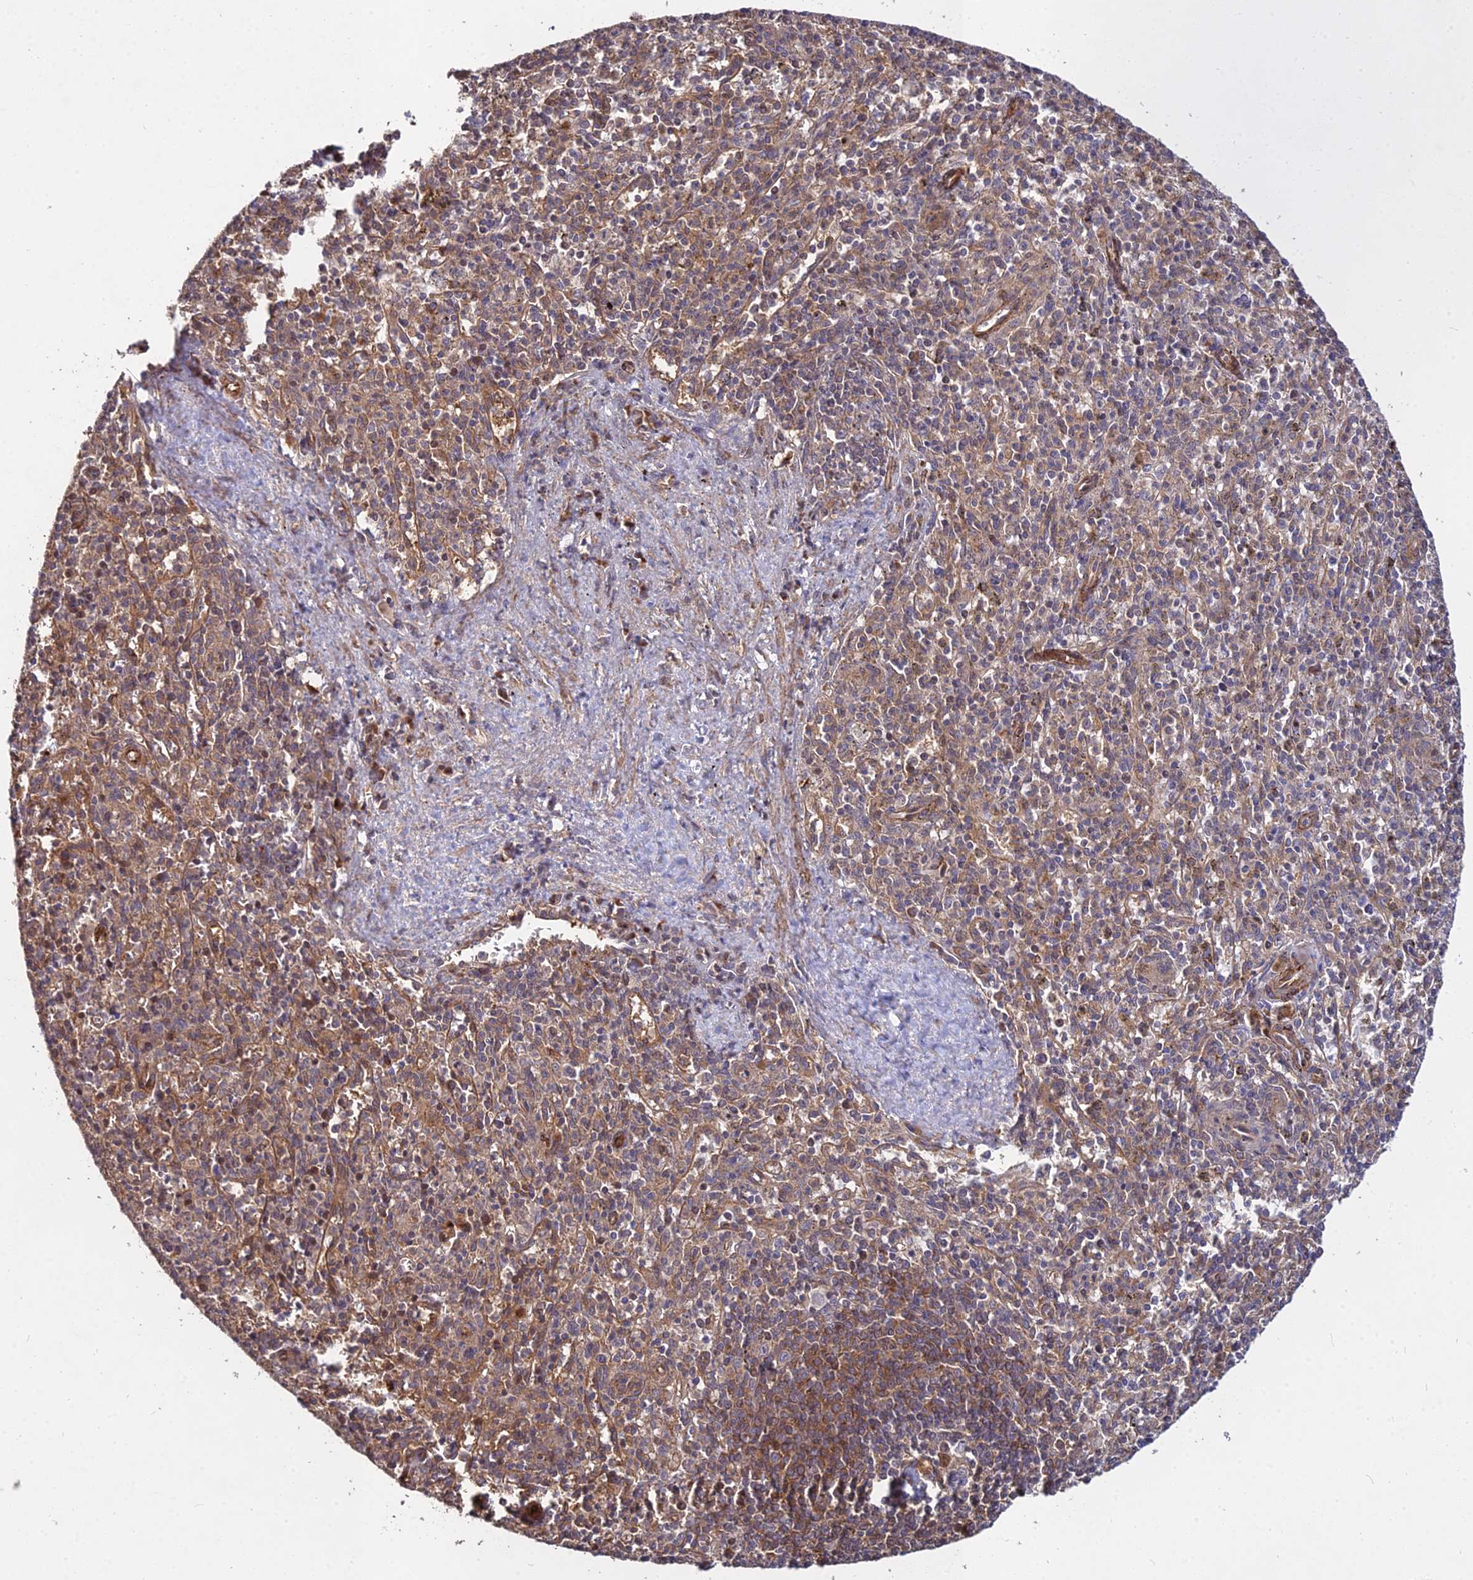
{"staining": {"intensity": "moderate", "quantity": "<25%", "location": "cytoplasmic/membranous"}, "tissue": "spleen", "cell_type": "Cells in red pulp", "image_type": "normal", "snomed": [{"axis": "morphology", "description": "Normal tissue, NOS"}, {"axis": "topography", "description": "Spleen"}], "caption": "Moderate cytoplasmic/membranous protein staining is present in about <25% of cells in red pulp in spleen.", "gene": "GRTP1", "patient": {"sex": "male", "age": 72}}